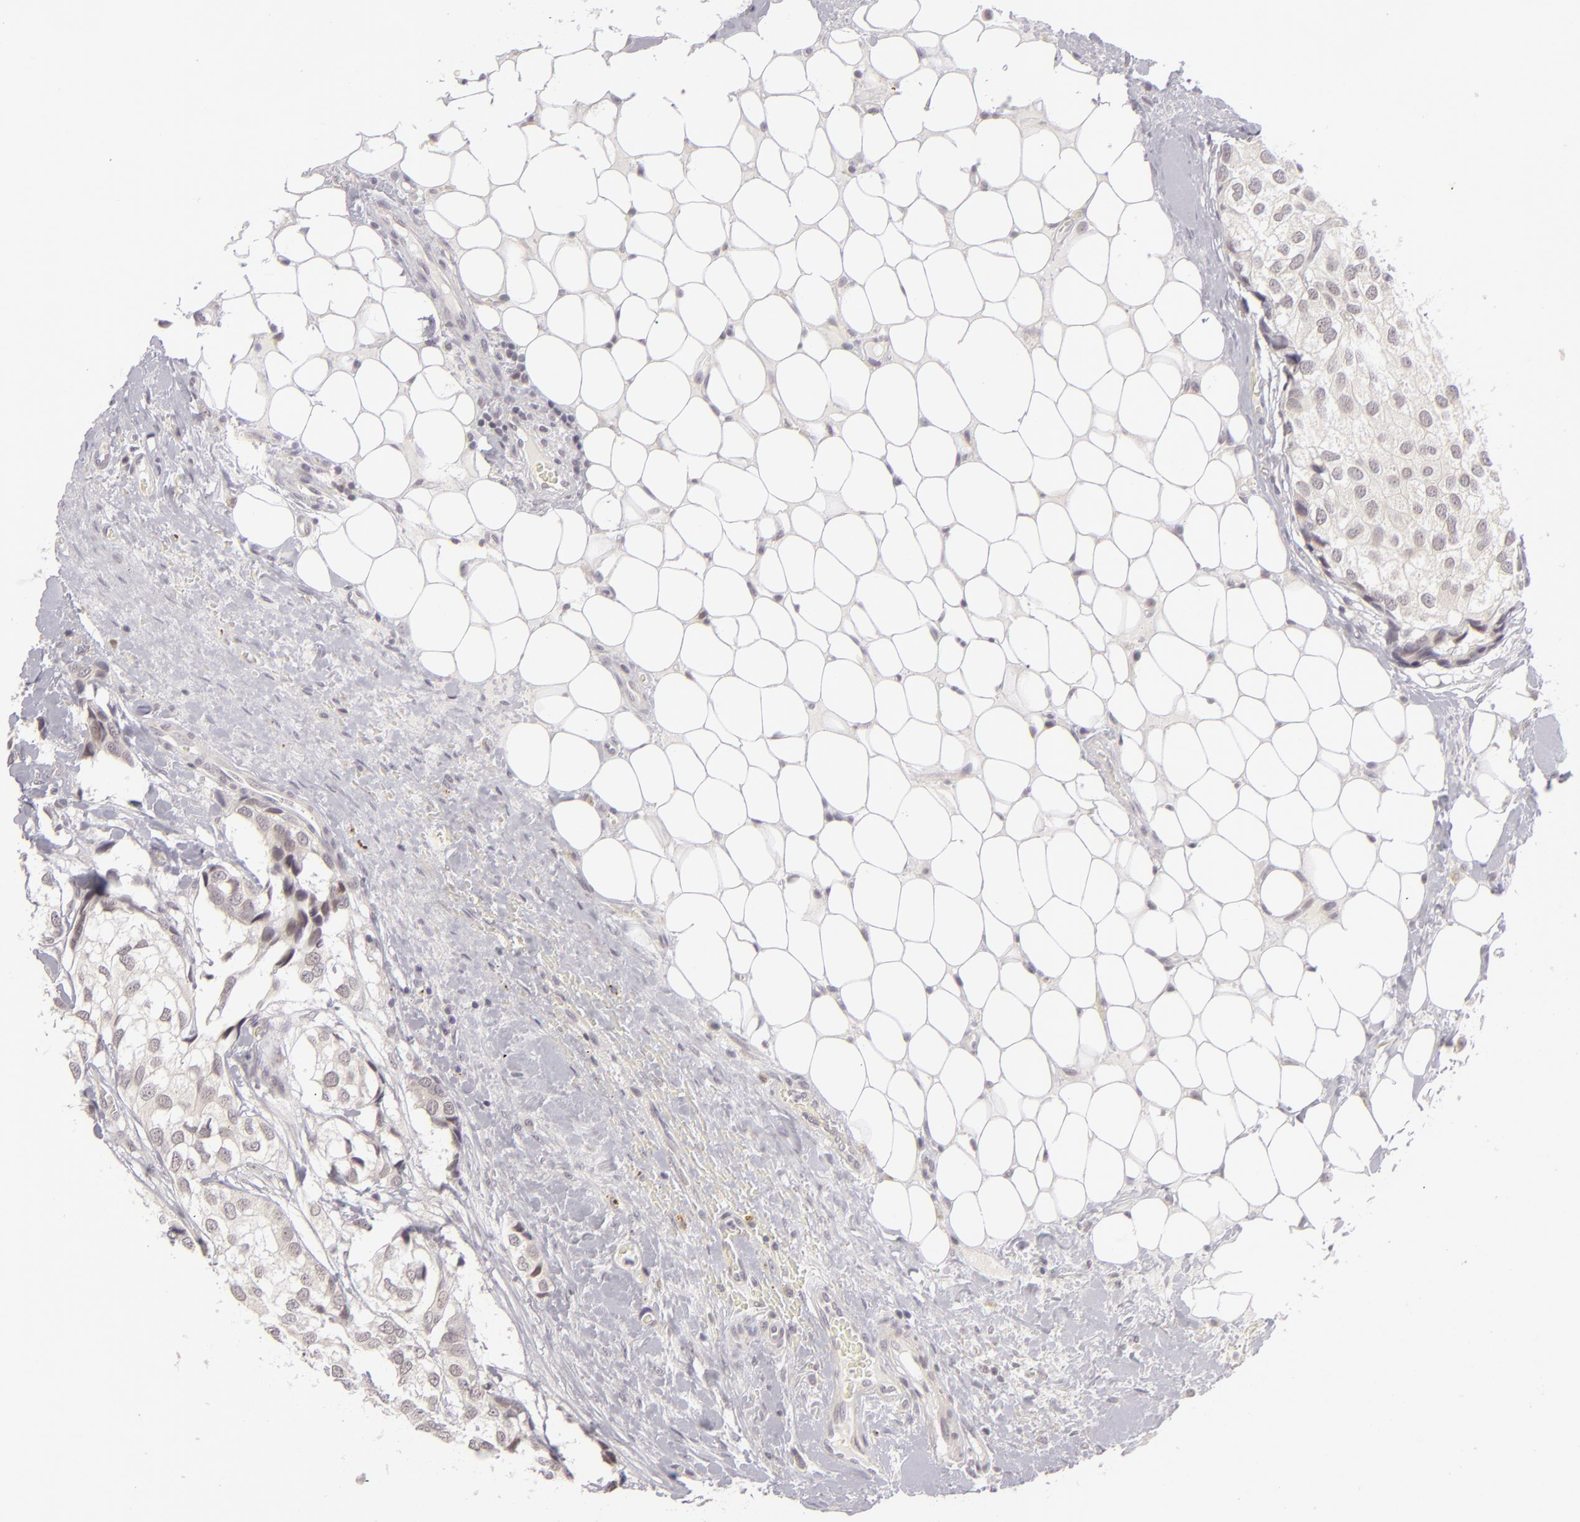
{"staining": {"intensity": "weak", "quantity": ">75%", "location": "cytoplasmic/membranous"}, "tissue": "breast cancer", "cell_type": "Tumor cells", "image_type": "cancer", "snomed": [{"axis": "morphology", "description": "Duct carcinoma"}, {"axis": "topography", "description": "Breast"}], "caption": "Immunohistochemistry (IHC) photomicrograph of human breast invasive ductal carcinoma stained for a protein (brown), which displays low levels of weak cytoplasmic/membranous positivity in approximately >75% of tumor cells.", "gene": "DLG3", "patient": {"sex": "female", "age": 68}}